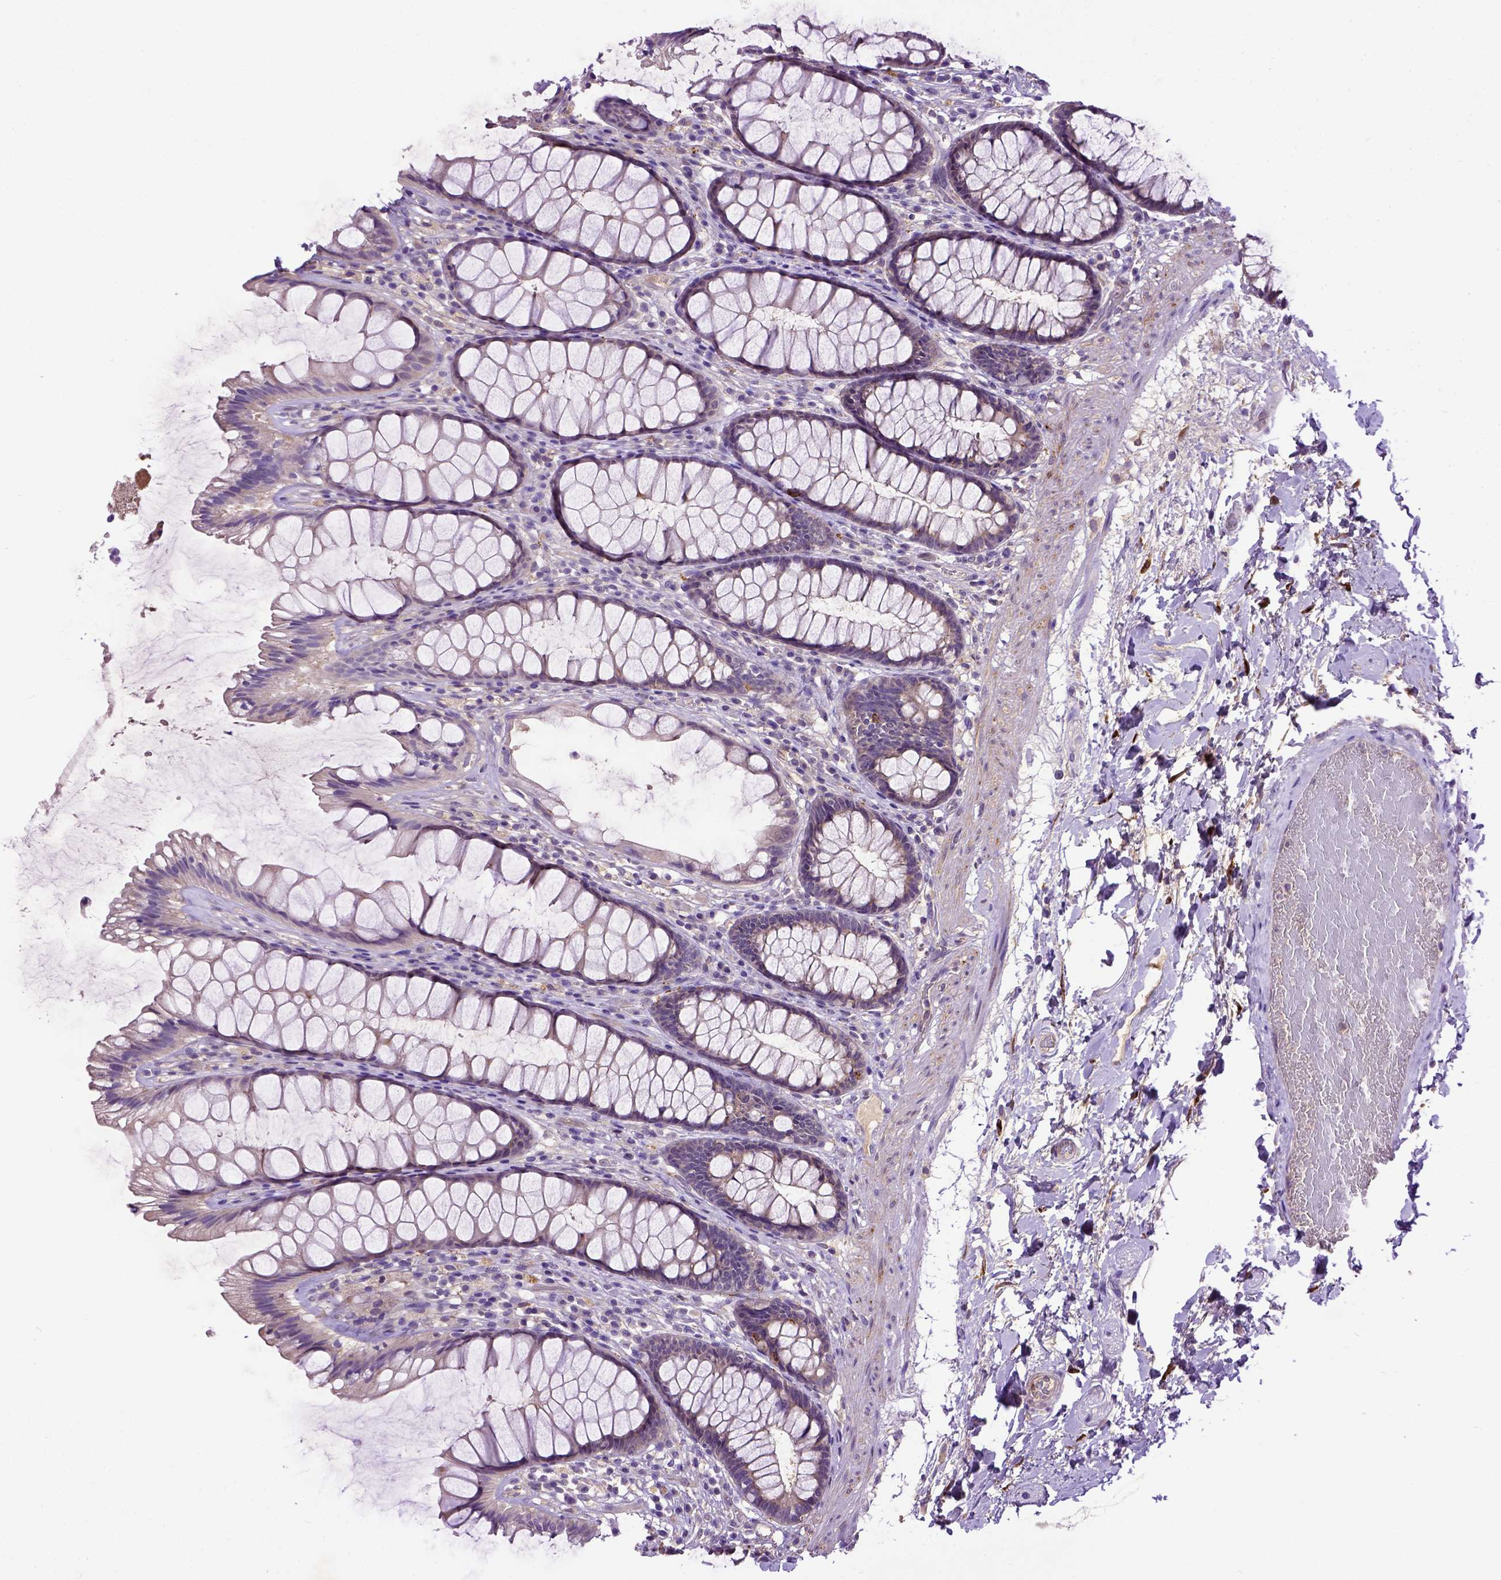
{"staining": {"intensity": "moderate", "quantity": "<25%", "location": "cytoplasmic/membranous"}, "tissue": "rectum", "cell_type": "Glandular cells", "image_type": "normal", "snomed": [{"axis": "morphology", "description": "Normal tissue, NOS"}, {"axis": "topography", "description": "Rectum"}], "caption": "Immunohistochemistry (IHC) staining of benign rectum, which exhibits low levels of moderate cytoplasmic/membranous staining in about <25% of glandular cells indicating moderate cytoplasmic/membranous protein expression. The staining was performed using DAB (brown) for protein detection and nuclei were counterstained in hematoxylin (blue).", "gene": "DEPDC1B", "patient": {"sex": "male", "age": 72}}